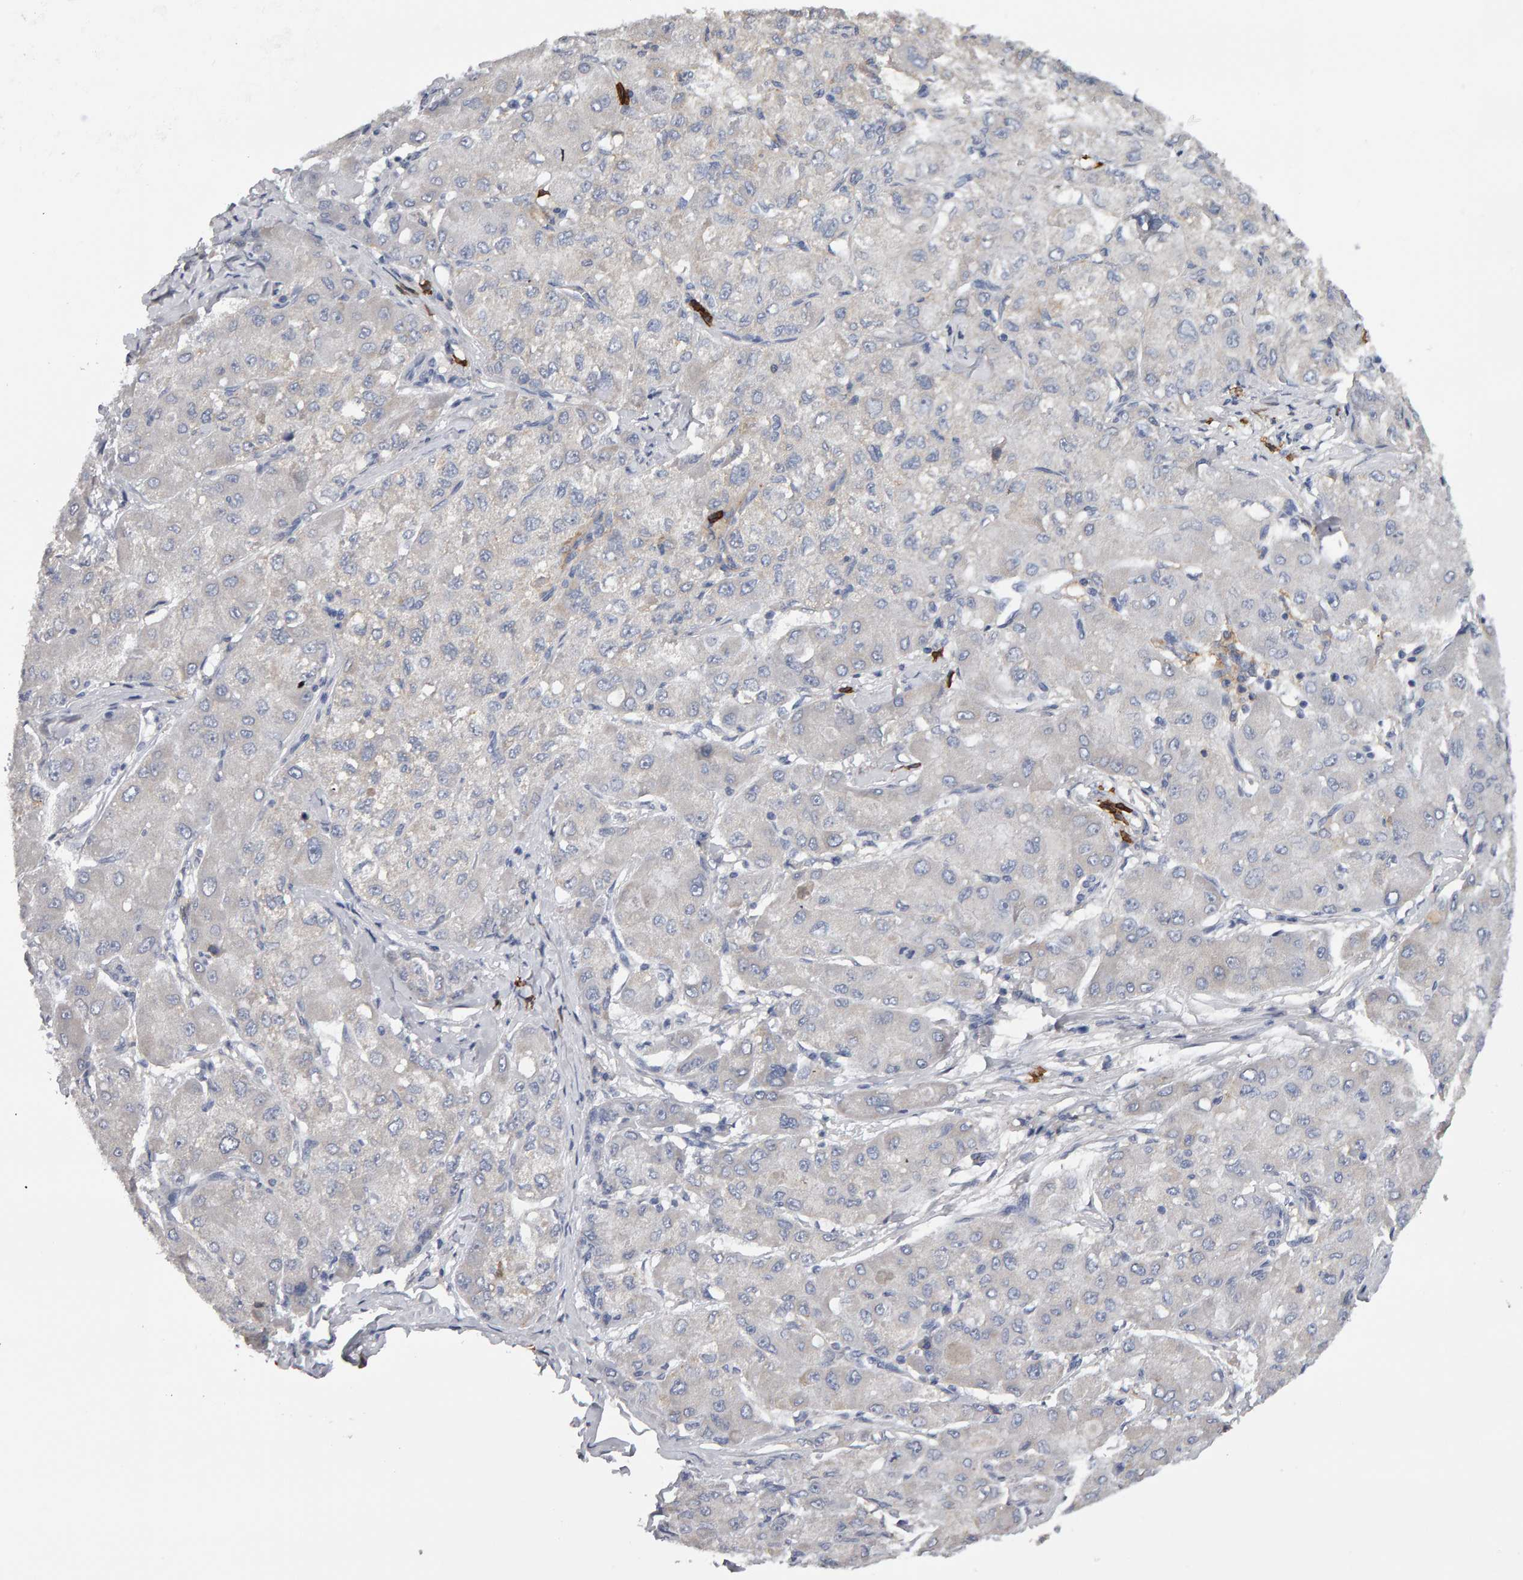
{"staining": {"intensity": "negative", "quantity": "none", "location": "none"}, "tissue": "liver cancer", "cell_type": "Tumor cells", "image_type": "cancer", "snomed": [{"axis": "morphology", "description": "Carcinoma, Hepatocellular, NOS"}, {"axis": "topography", "description": "Liver"}], "caption": "The micrograph demonstrates no staining of tumor cells in liver cancer (hepatocellular carcinoma). Nuclei are stained in blue.", "gene": "CD38", "patient": {"sex": "male", "age": 80}}